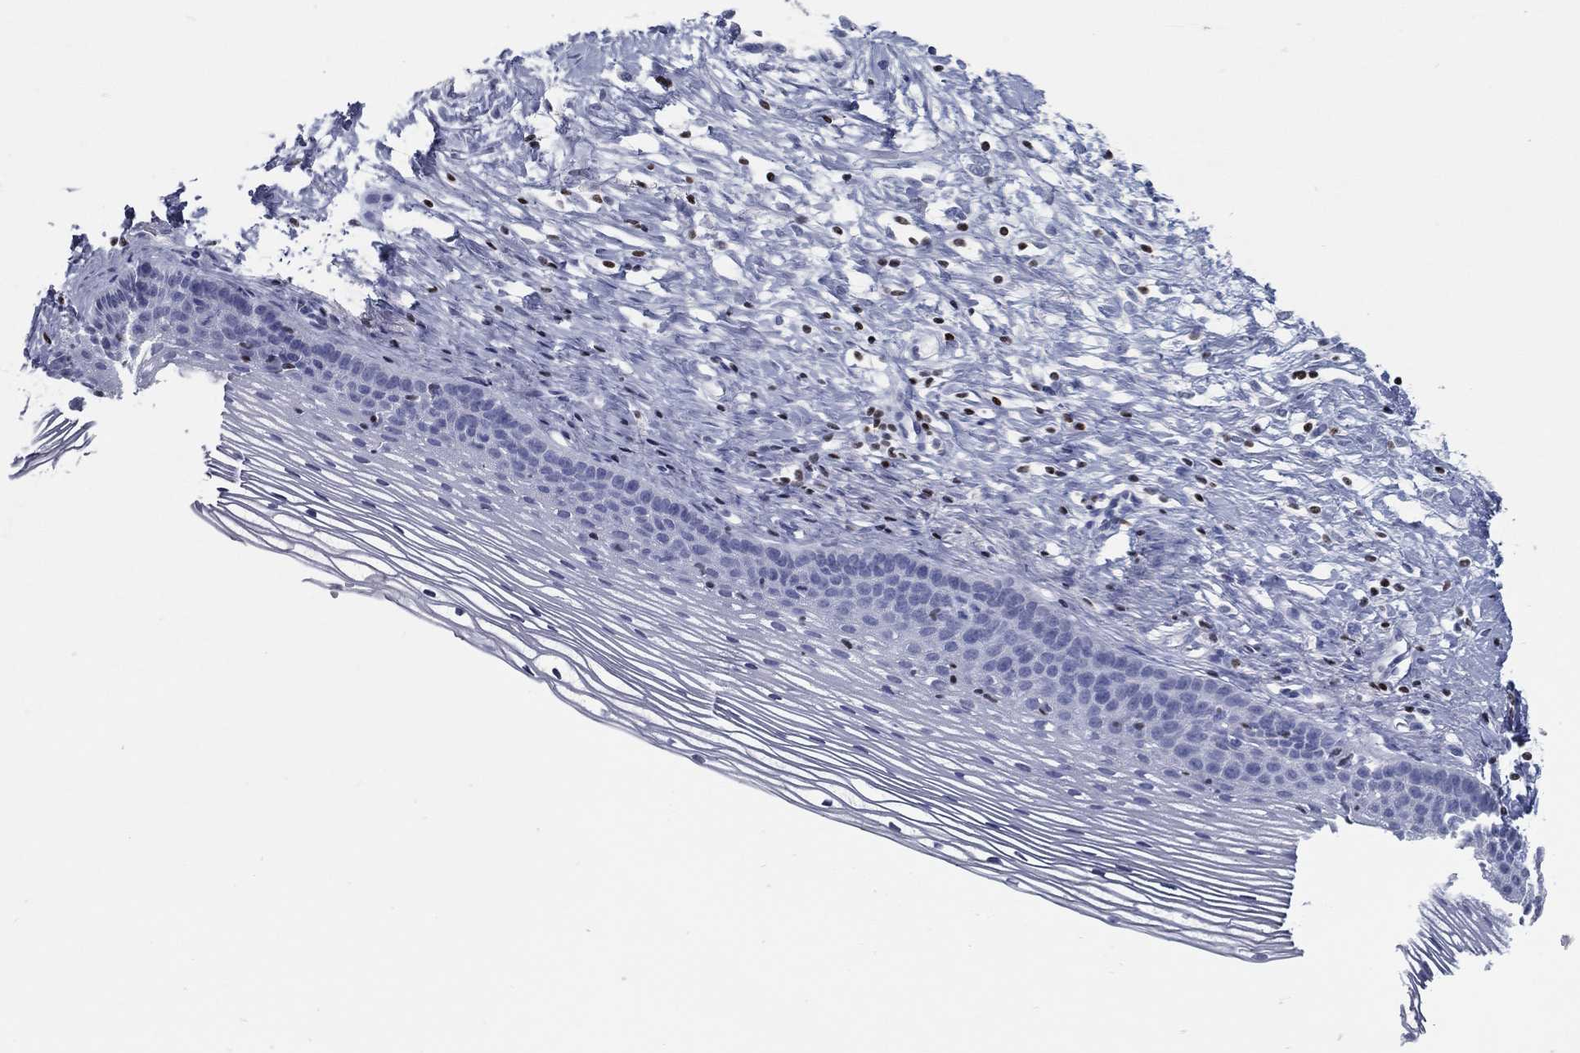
{"staining": {"intensity": "negative", "quantity": "none", "location": "none"}, "tissue": "cervix", "cell_type": "Glandular cells", "image_type": "normal", "snomed": [{"axis": "morphology", "description": "Normal tissue, NOS"}, {"axis": "topography", "description": "Cervix"}], "caption": "Immunohistochemistry of normal human cervix displays no staining in glandular cells. The staining is performed using DAB brown chromogen with nuclei counter-stained in using hematoxylin.", "gene": "PYHIN1", "patient": {"sex": "female", "age": 39}}